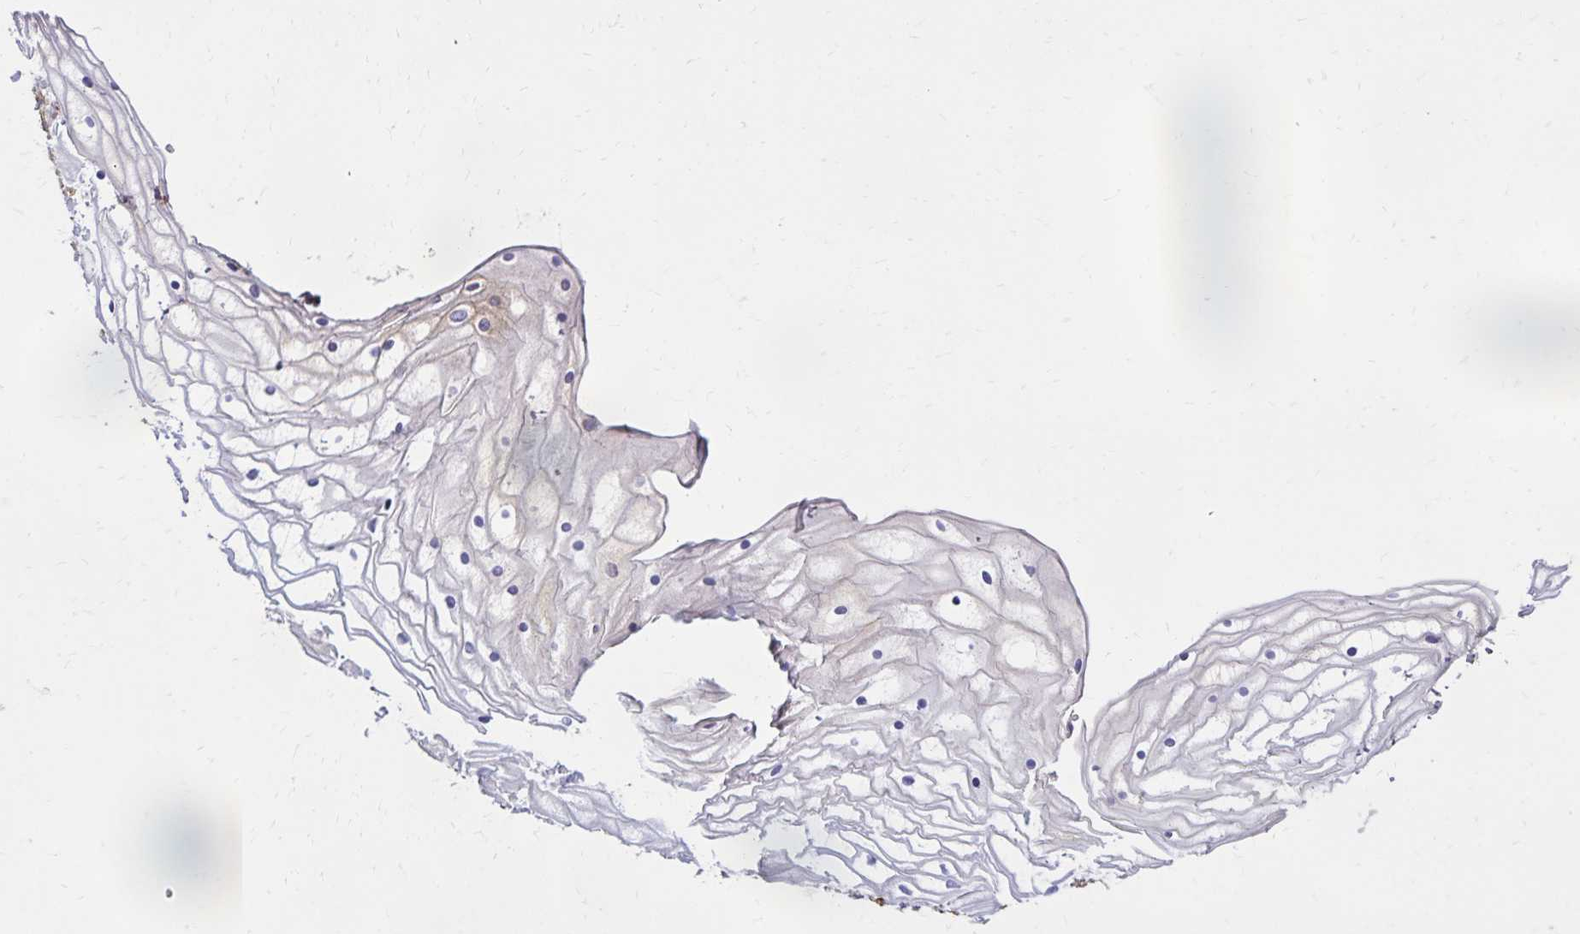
{"staining": {"intensity": "negative", "quantity": "none", "location": "none"}, "tissue": "vagina", "cell_type": "Squamous epithelial cells", "image_type": "normal", "snomed": [{"axis": "morphology", "description": "Normal tissue, NOS"}, {"axis": "topography", "description": "Vagina"}], "caption": "A high-resolution micrograph shows IHC staining of unremarkable vagina, which demonstrates no significant expression in squamous epithelial cells.", "gene": "TRPV6", "patient": {"sex": "female", "age": 56}}